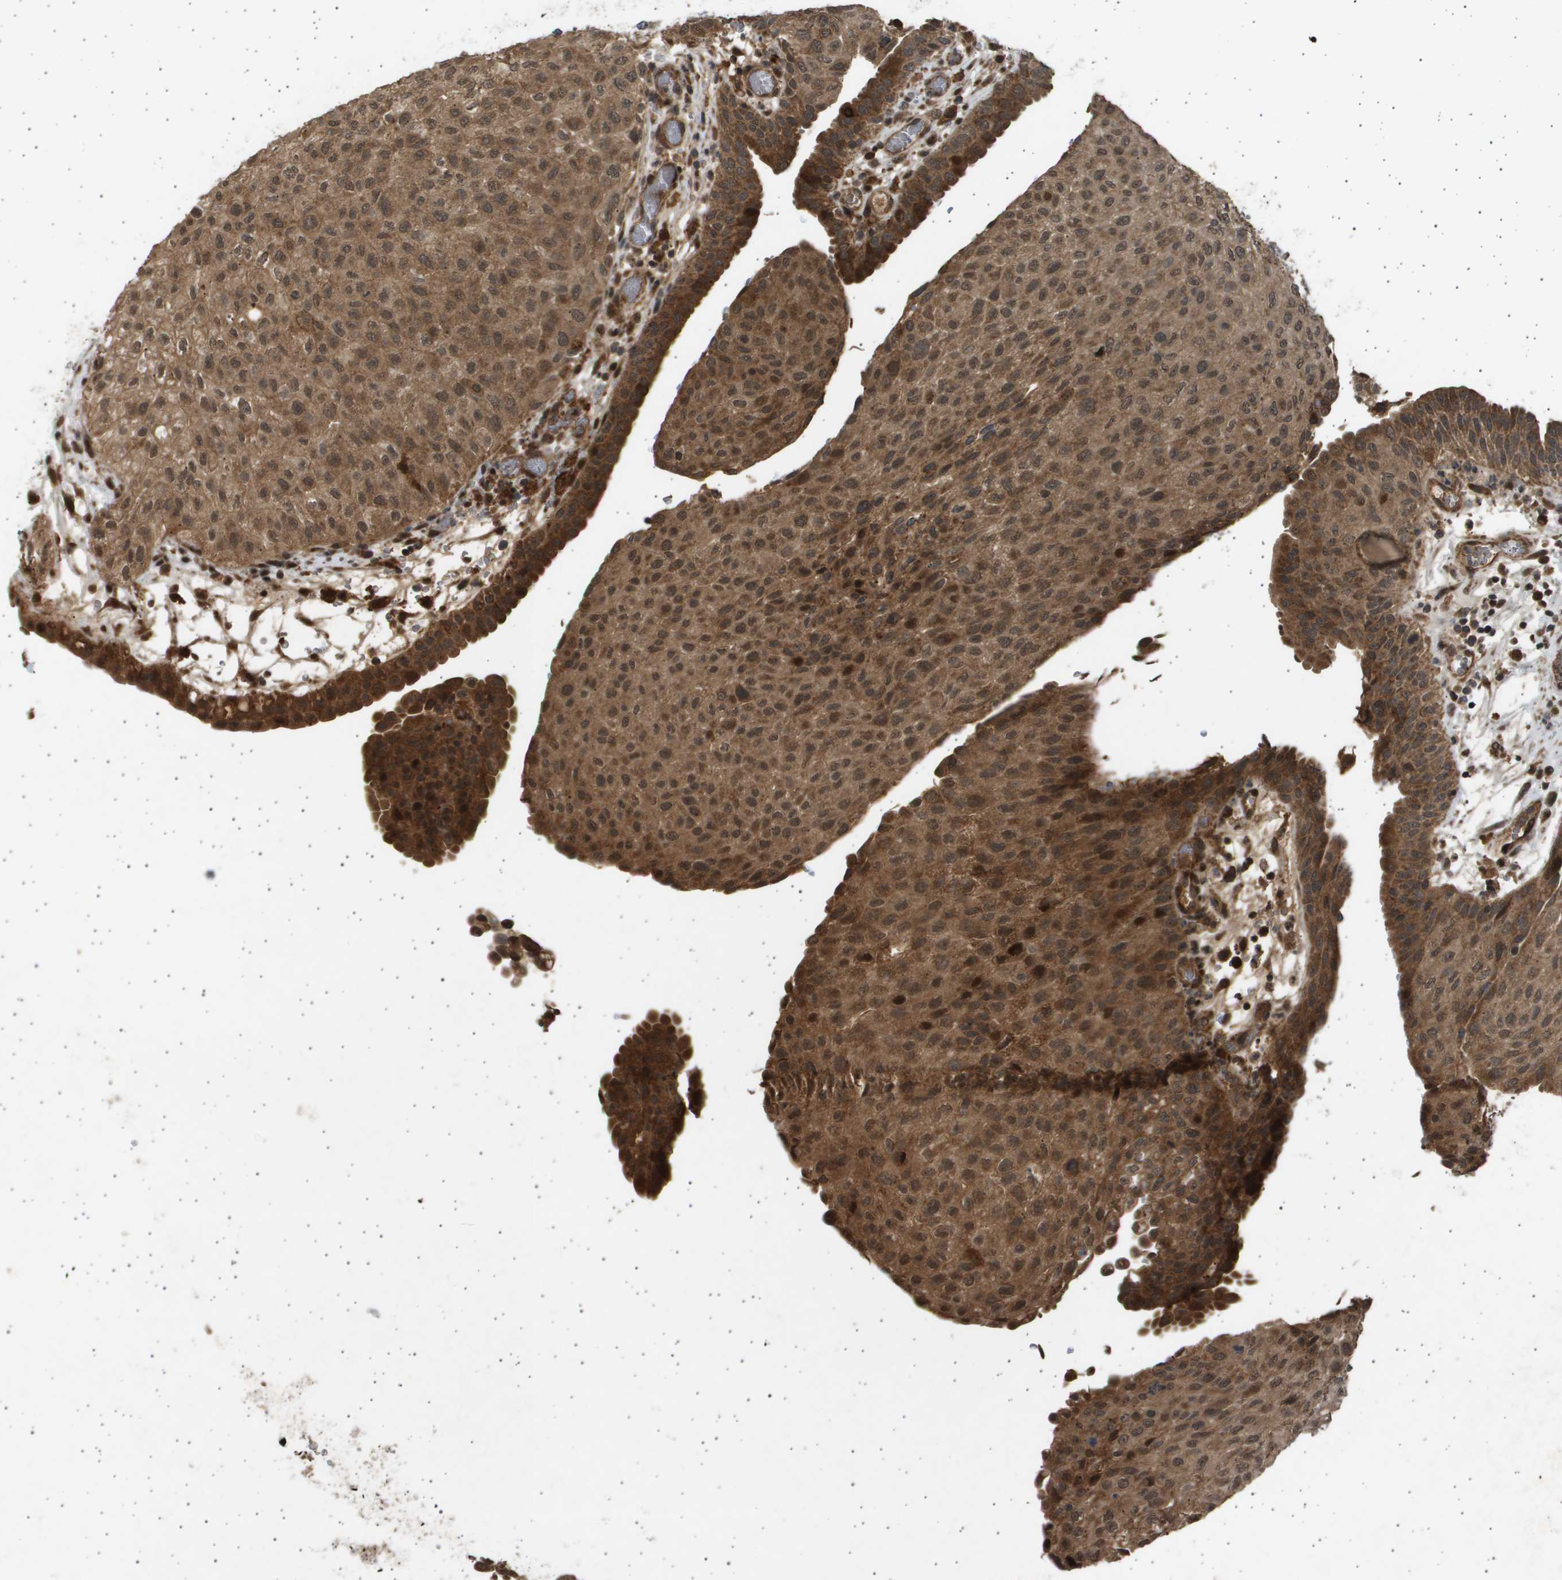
{"staining": {"intensity": "moderate", "quantity": ">75%", "location": "cytoplasmic/membranous,nuclear"}, "tissue": "urothelial cancer", "cell_type": "Tumor cells", "image_type": "cancer", "snomed": [{"axis": "morphology", "description": "Urothelial carcinoma, Low grade"}, {"axis": "morphology", "description": "Urothelial carcinoma, High grade"}, {"axis": "topography", "description": "Urinary bladder"}], "caption": "Tumor cells exhibit medium levels of moderate cytoplasmic/membranous and nuclear positivity in approximately >75% of cells in human urothelial carcinoma (low-grade).", "gene": "TNRC6A", "patient": {"sex": "male", "age": 35}}